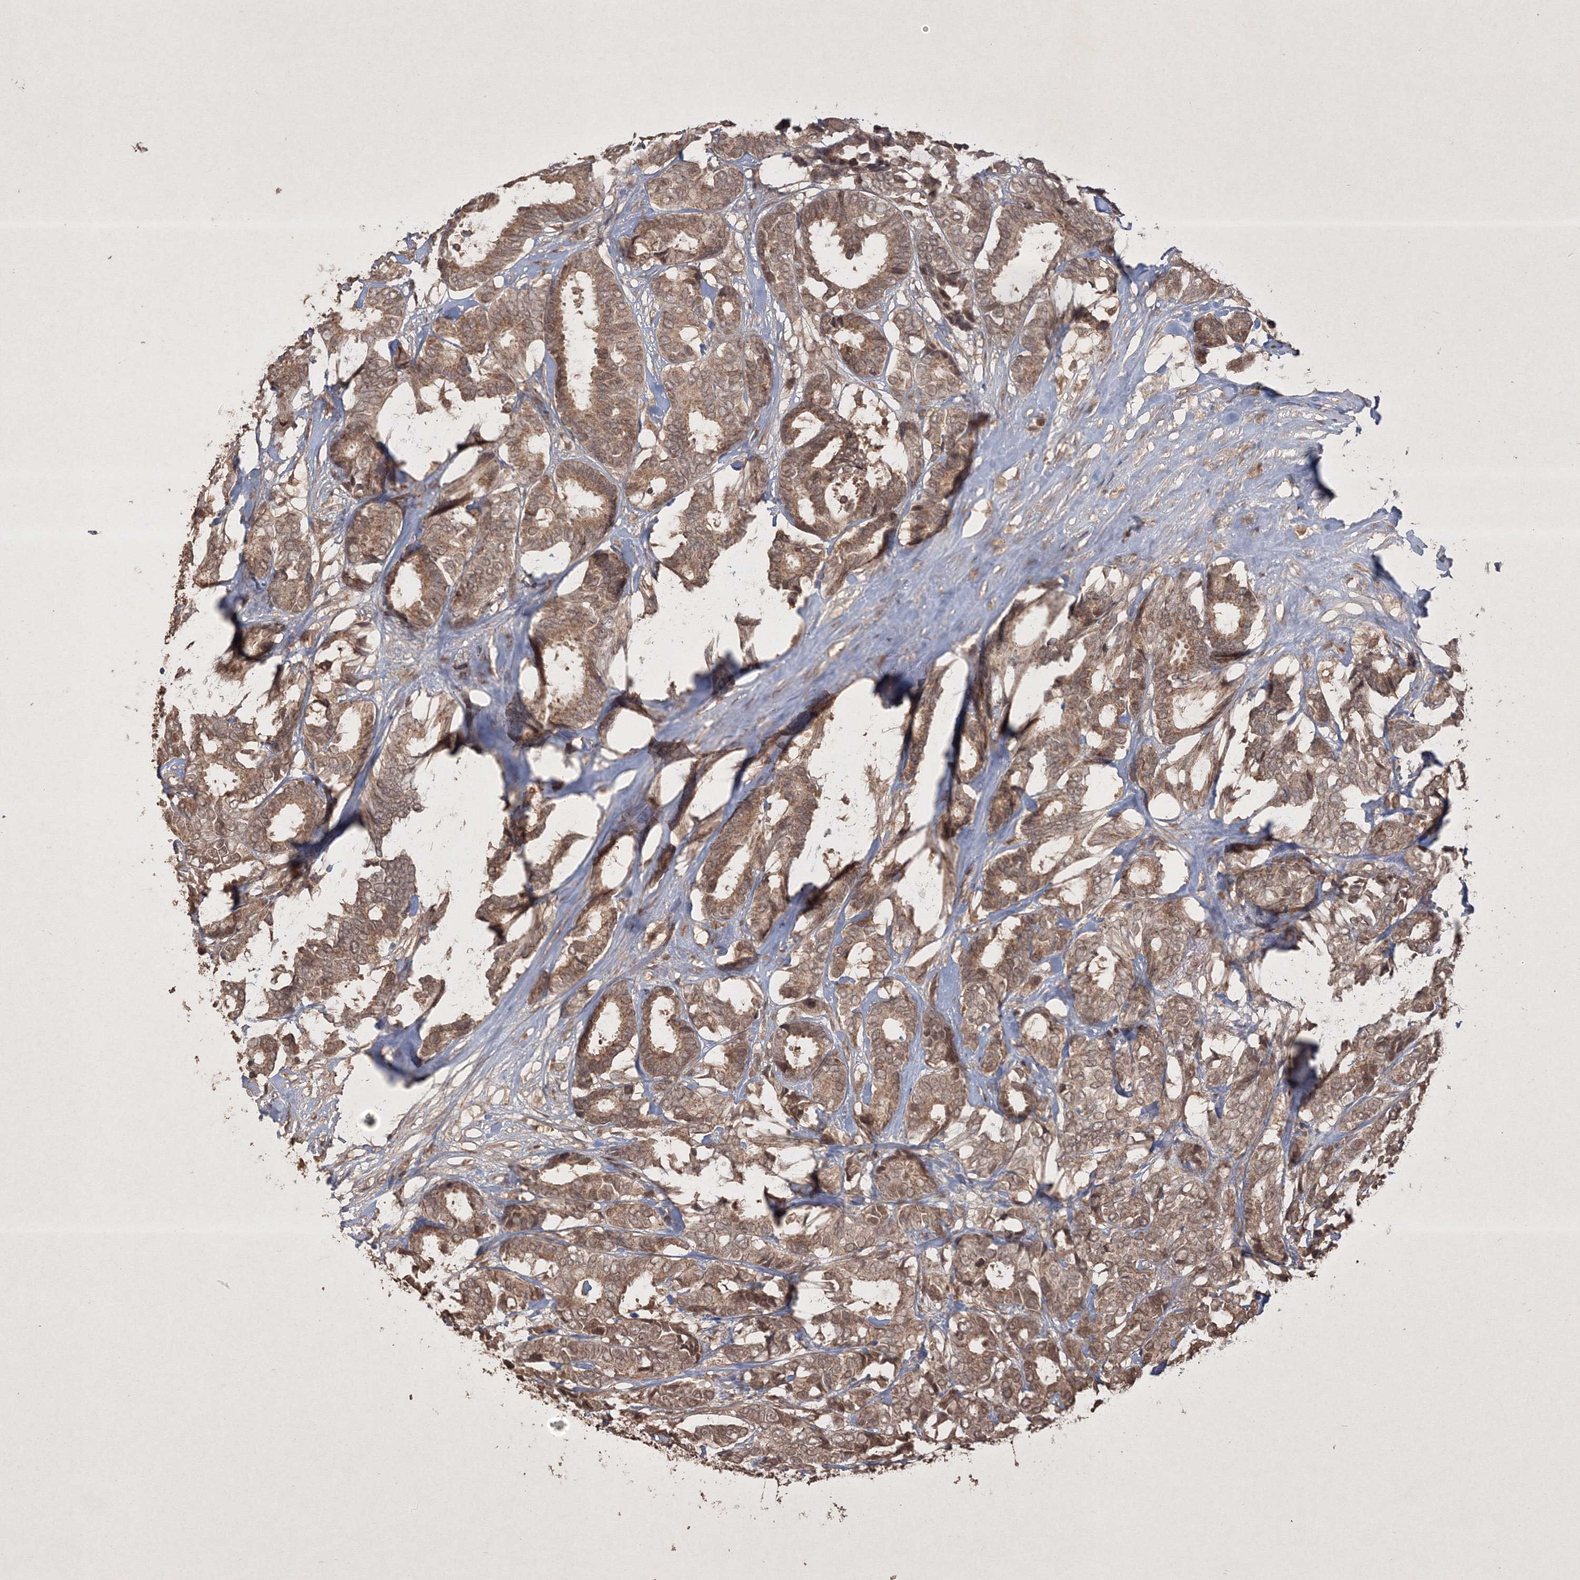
{"staining": {"intensity": "moderate", "quantity": ">75%", "location": "cytoplasmic/membranous,nuclear"}, "tissue": "breast cancer", "cell_type": "Tumor cells", "image_type": "cancer", "snomed": [{"axis": "morphology", "description": "Duct carcinoma"}, {"axis": "topography", "description": "Breast"}], "caption": "Breast infiltrating ductal carcinoma tissue reveals moderate cytoplasmic/membranous and nuclear expression in about >75% of tumor cells The protein of interest is stained brown, and the nuclei are stained in blue (DAB IHC with brightfield microscopy, high magnification).", "gene": "PELI3", "patient": {"sex": "female", "age": 87}}